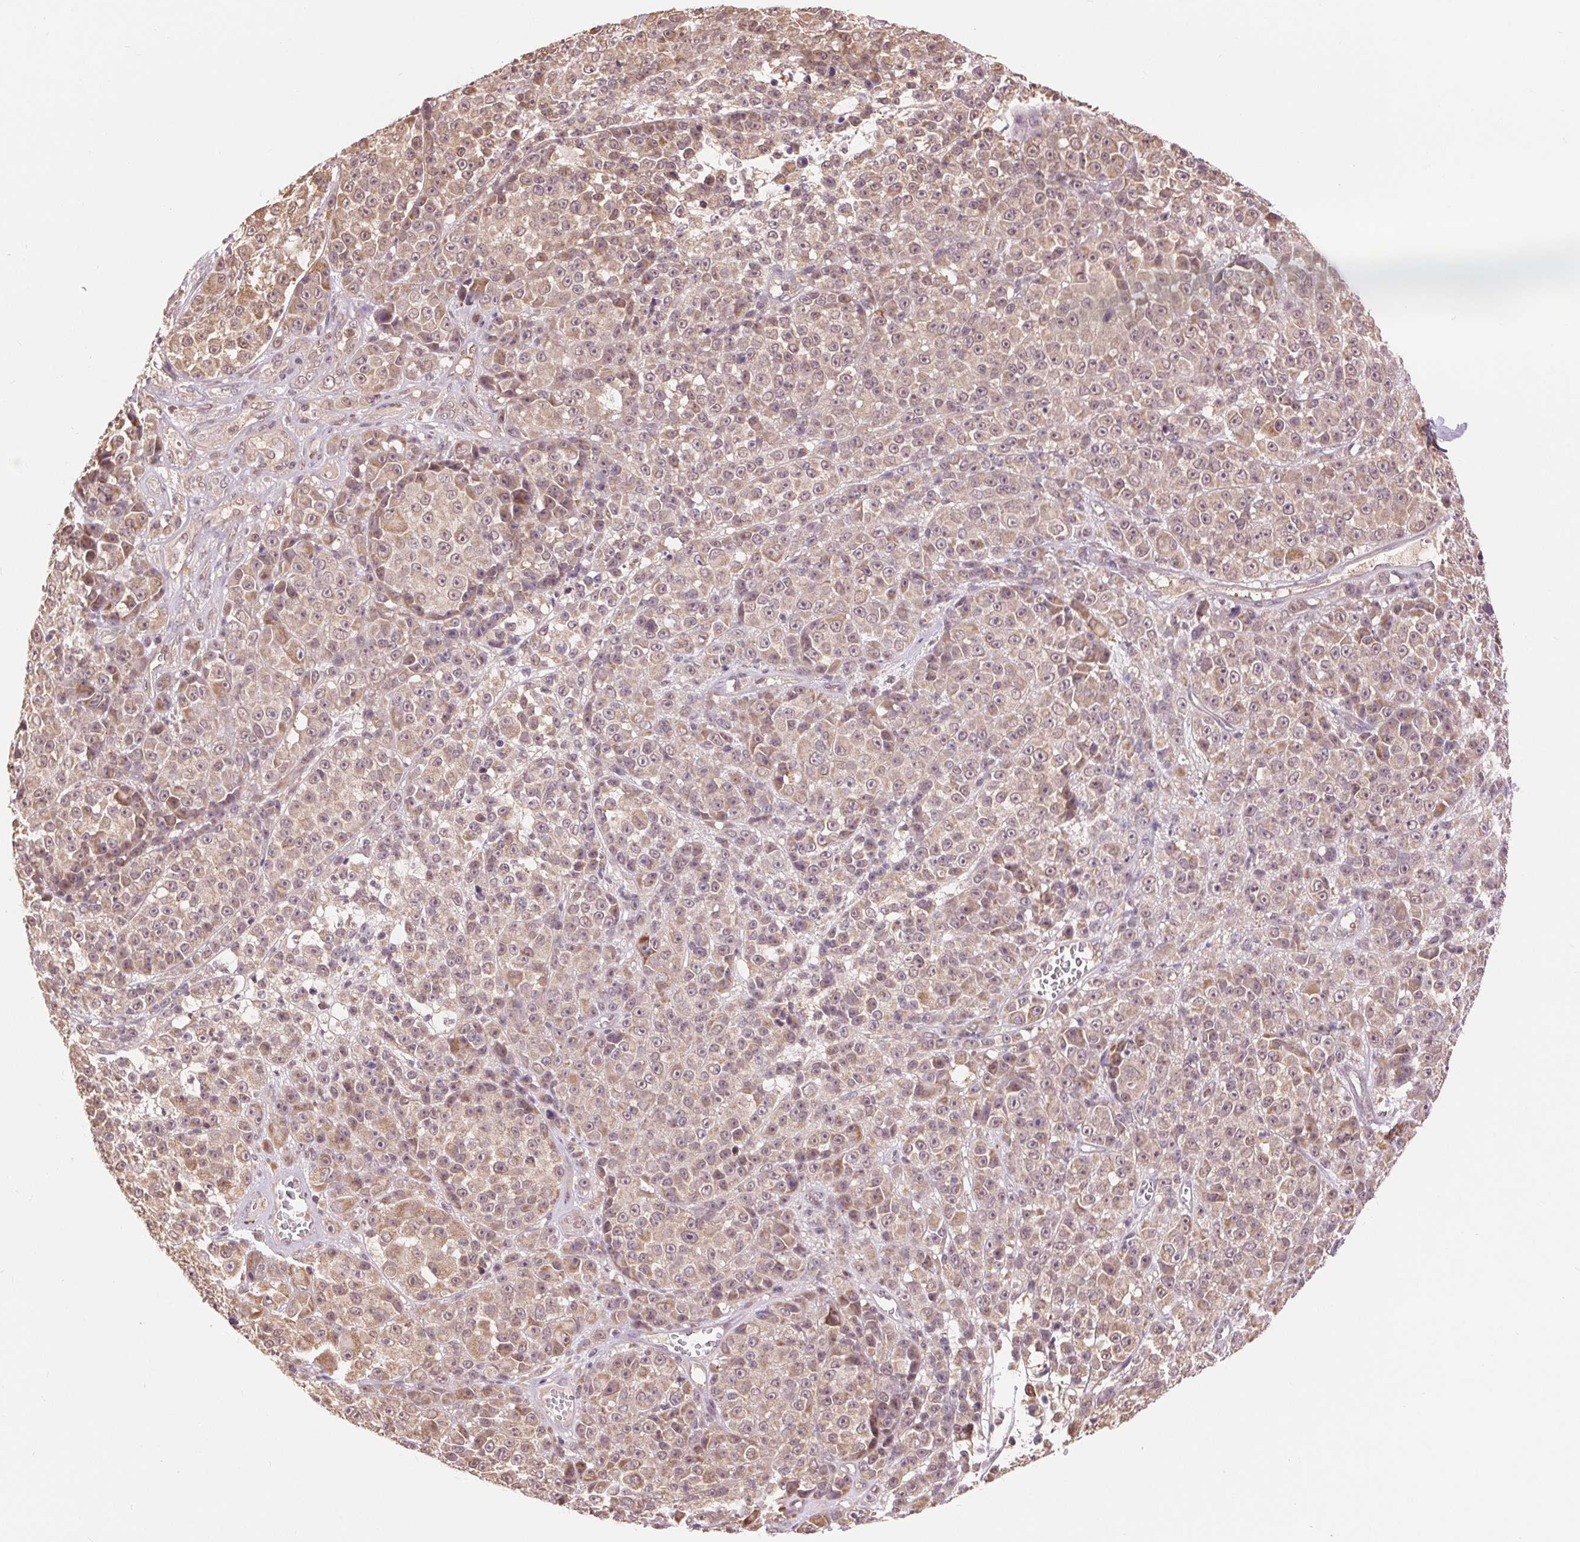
{"staining": {"intensity": "weak", "quantity": ">75%", "location": "cytoplasmic/membranous"}, "tissue": "melanoma", "cell_type": "Tumor cells", "image_type": "cancer", "snomed": [{"axis": "morphology", "description": "Malignant melanoma, NOS"}, {"axis": "topography", "description": "Skin"}, {"axis": "topography", "description": "Skin of back"}], "caption": "Melanoma stained with immunohistochemistry (IHC) demonstrates weak cytoplasmic/membranous expression in about >75% of tumor cells.", "gene": "TMEM273", "patient": {"sex": "male", "age": 91}}